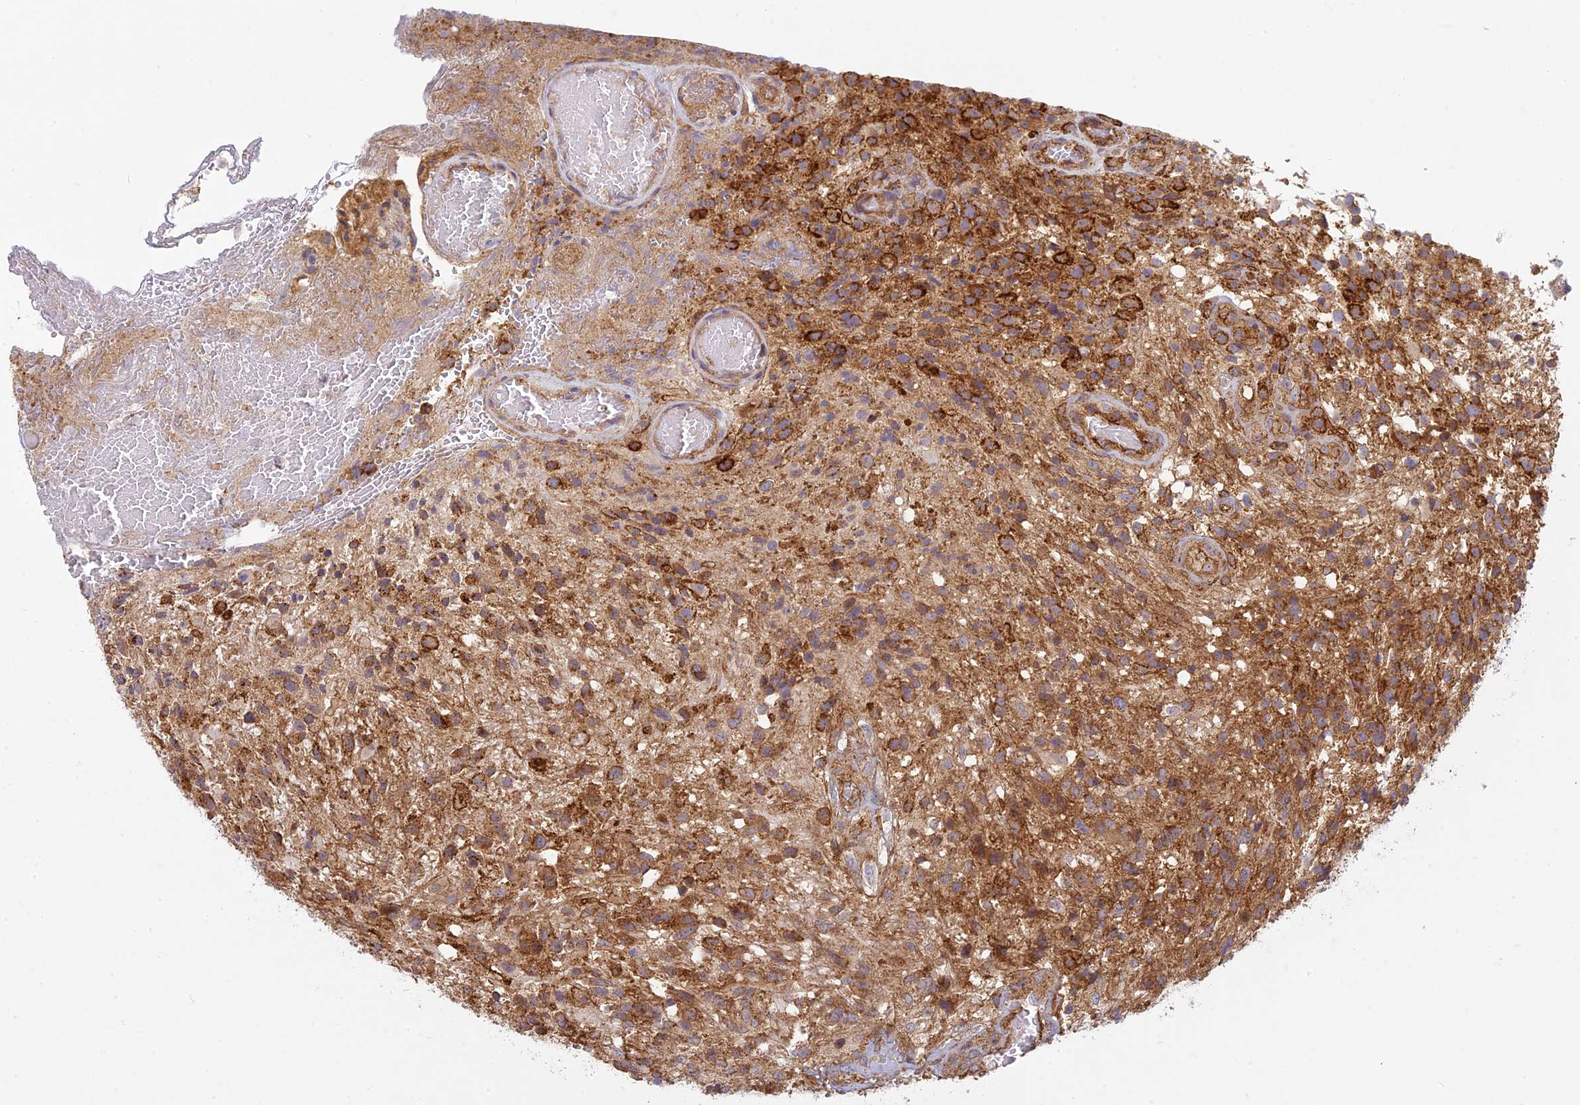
{"staining": {"intensity": "strong", "quantity": ">75%", "location": "cytoplasmic/membranous"}, "tissue": "glioma", "cell_type": "Tumor cells", "image_type": "cancer", "snomed": [{"axis": "morphology", "description": "Glioma, malignant, High grade"}, {"axis": "topography", "description": "Brain"}], "caption": "The image exhibits staining of malignant high-grade glioma, revealing strong cytoplasmic/membranous protein expression (brown color) within tumor cells.", "gene": "TCF25", "patient": {"sex": "male", "age": 56}}